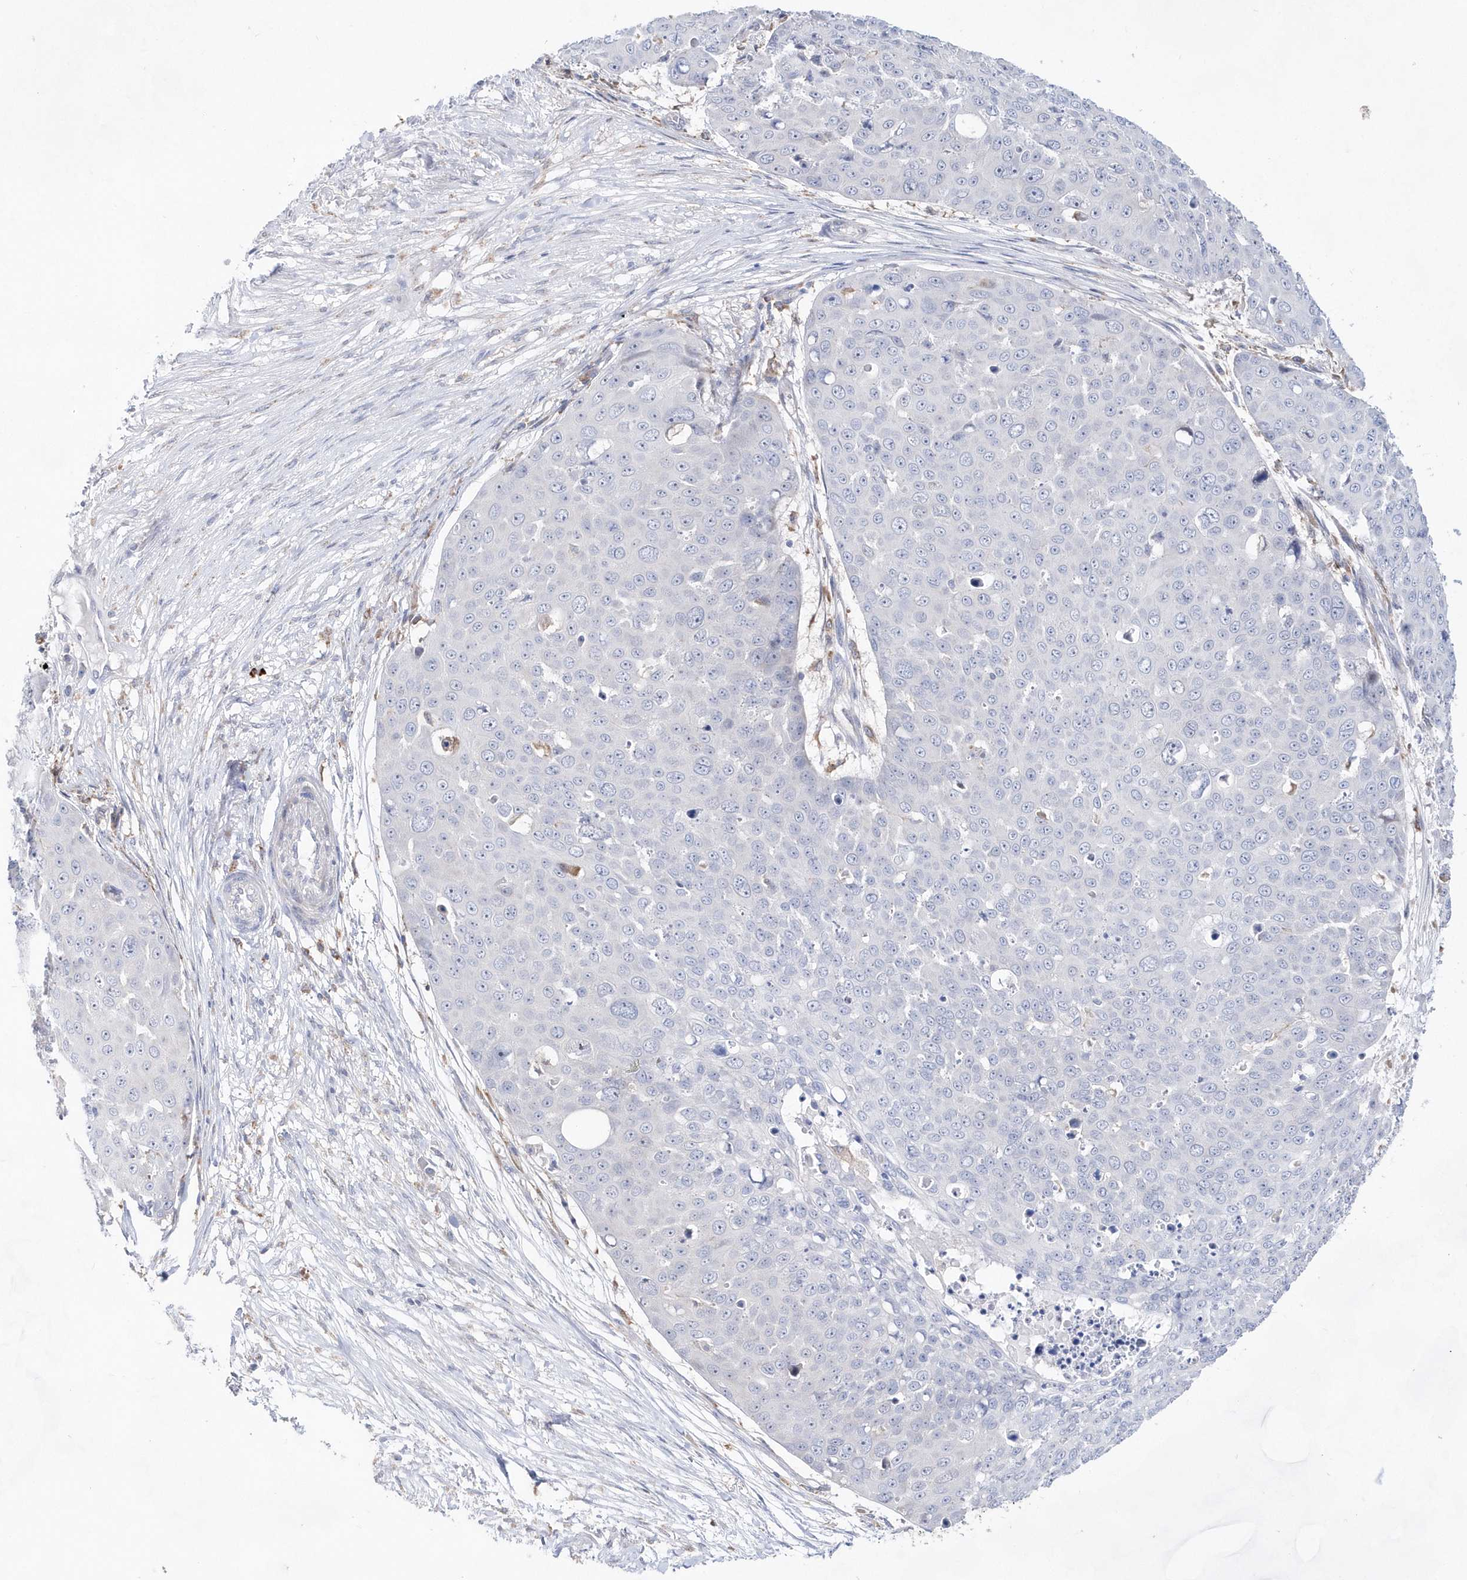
{"staining": {"intensity": "negative", "quantity": "none", "location": "none"}, "tissue": "skin cancer", "cell_type": "Tumor cells", "image_type": "cancer", "snomed": [{"axis": "morphology", "description": "Squamous cell carcinoma, NOS"}, {"axis": "topography", "description": "Skin"}], "caption": "The photomicrograph reveals no staining of tumor cells in skin squamous cell carcinoma.", "gene": "BDH2", "patient": {"sex": "male", "age": 71}}